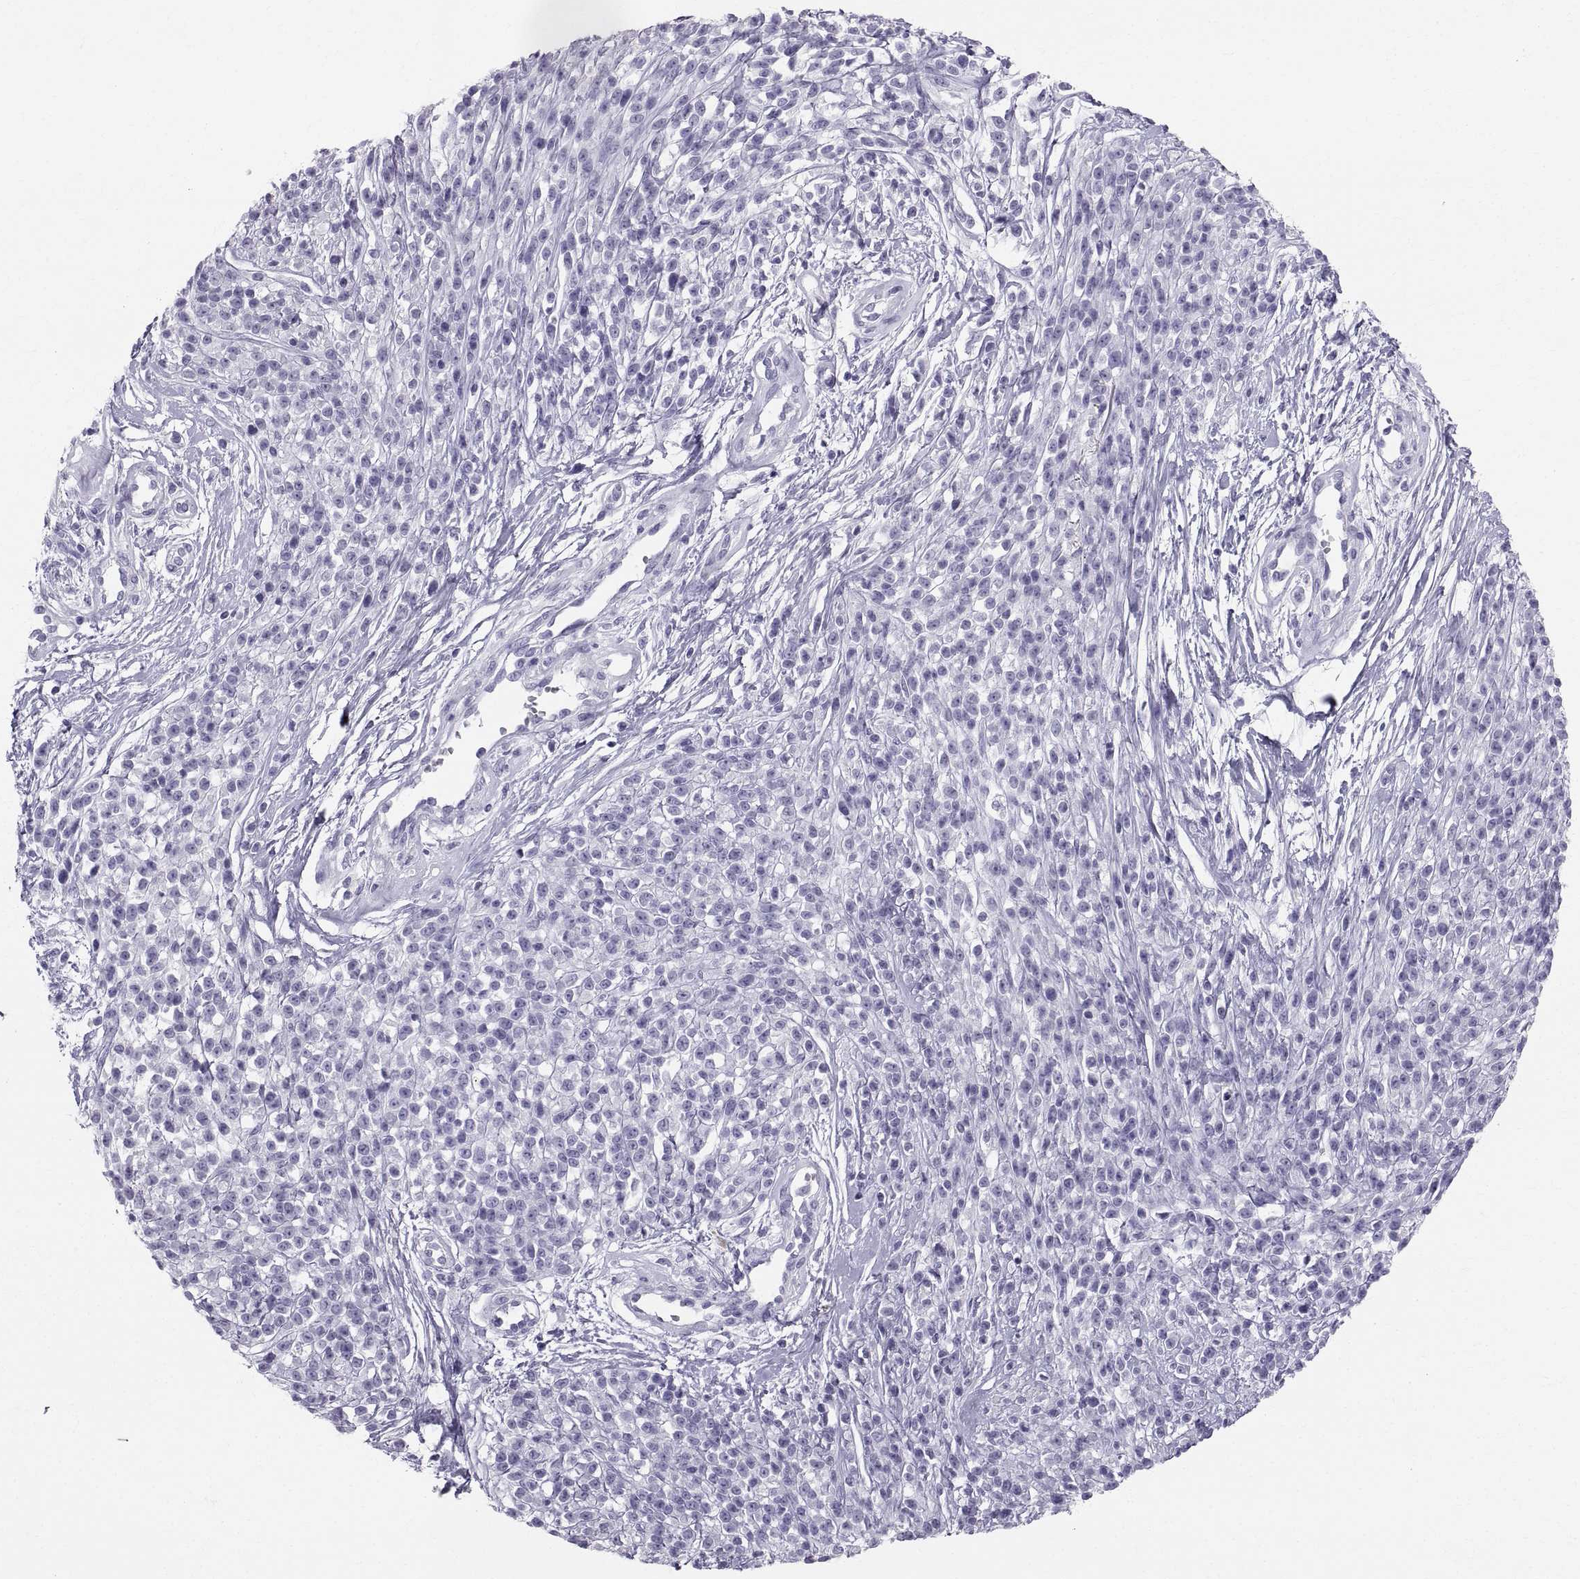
{"staining": {"intensity": "negative", "quantity": "none", "location": "none"}, "tissue": "melanoma", "cell_type": "Tumor cells", "image_type": "cancer", "snomed": [{"axis": "morphology", "description": "Malignant melanoma, NOS"}, {"axis": "topography", "description": "Skin"}, {"axis": "topography", "description": "Skin of trunk"}], "caption": "Immunohistochemistry micrograph of neoplastic tissue: malignant melanoma stained with DAB (3,3'-diaminobenzidine) displays no significant protein expression in tumor cells.", "gene": "SLC22A6", "patient": {"sex": "male", "age": 74}}